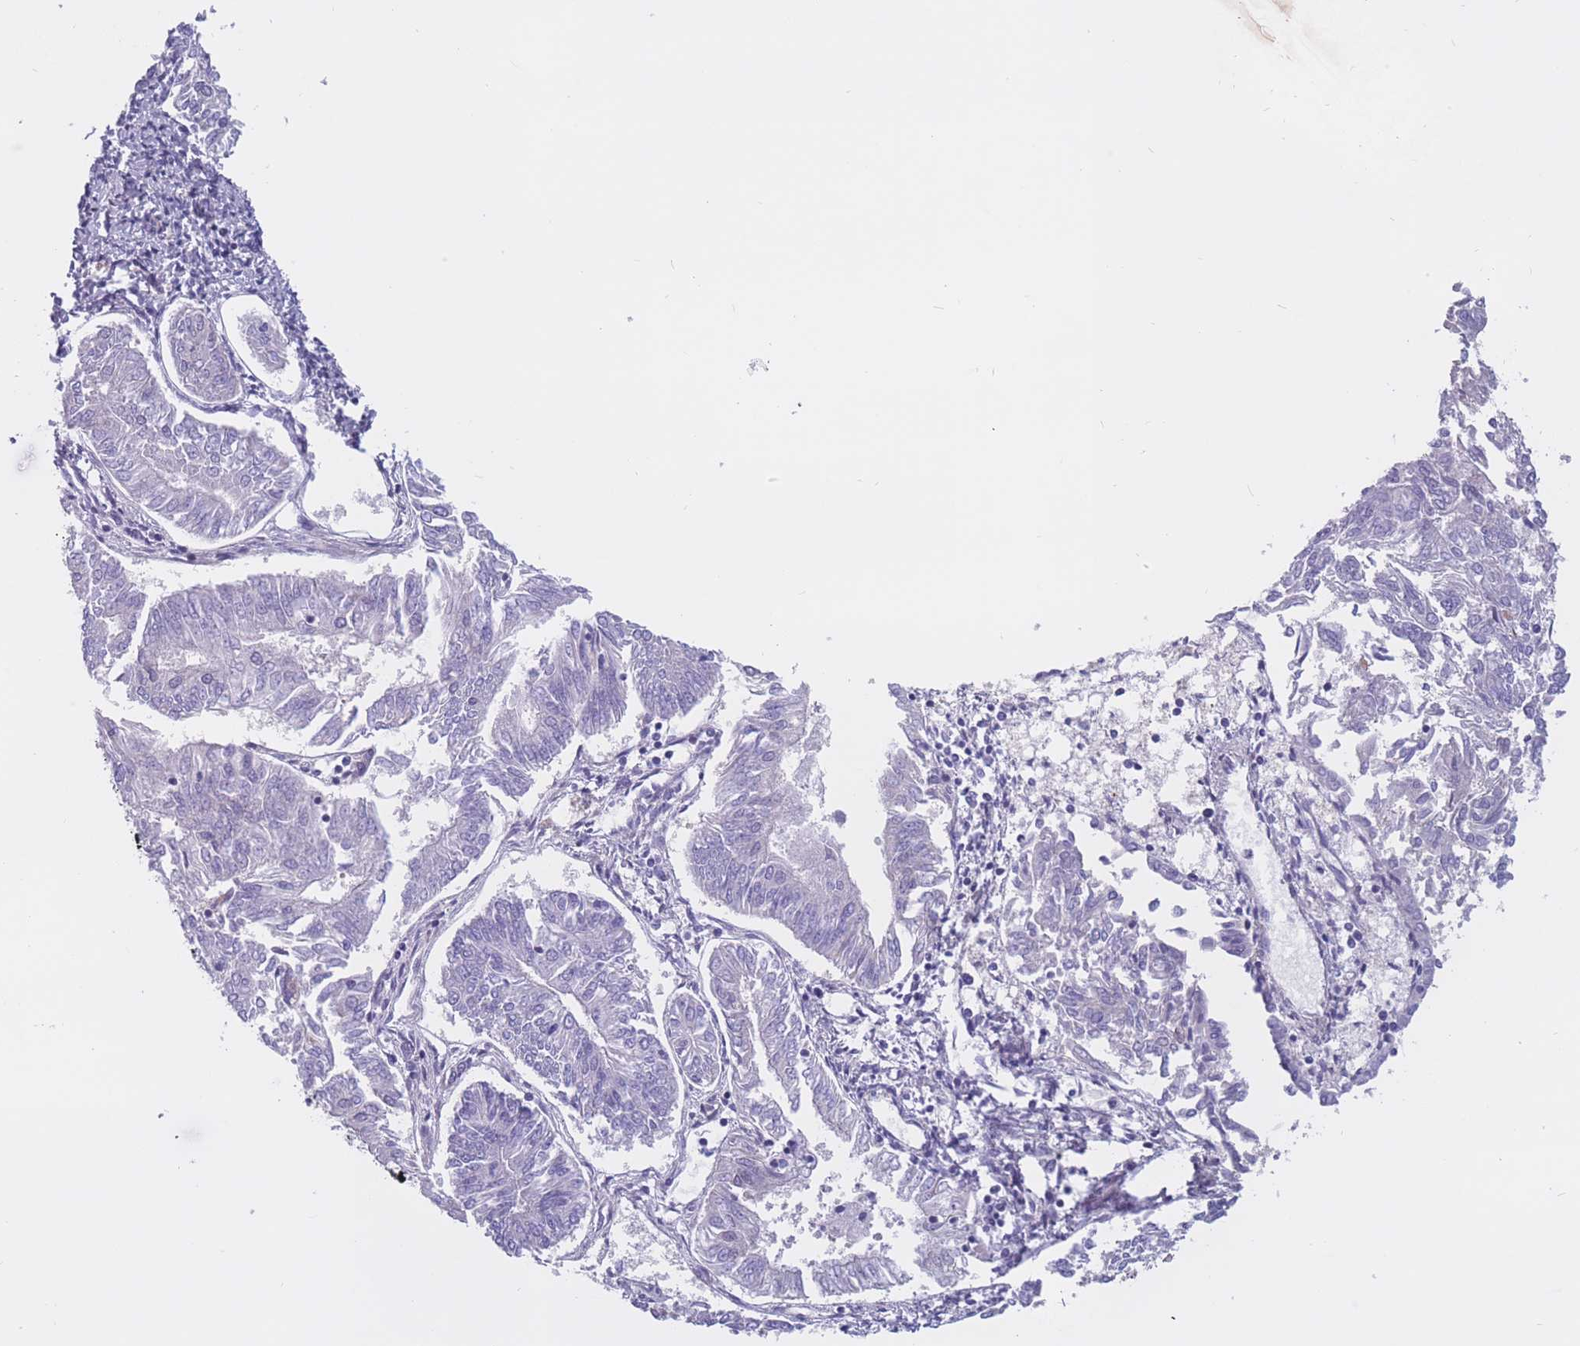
{"staining": {"intensity": "negative", "quantity": "none", "location": "none"}, "tissue": "endometrial cancer", "cell_type": "Tumor cells", "image_type": "cancer", "snomed": [{"axis": "morphology", "description": "Adenocarcinoma, NOS"}, {"axis": "topography", "description": "Endometrium"}], "caption": "IHC of human adenocarcinoma (endometrial) displays no expression in tumor cells.", "gene": "BCL9L", "patient": {"sex": "female", "age": 58}}